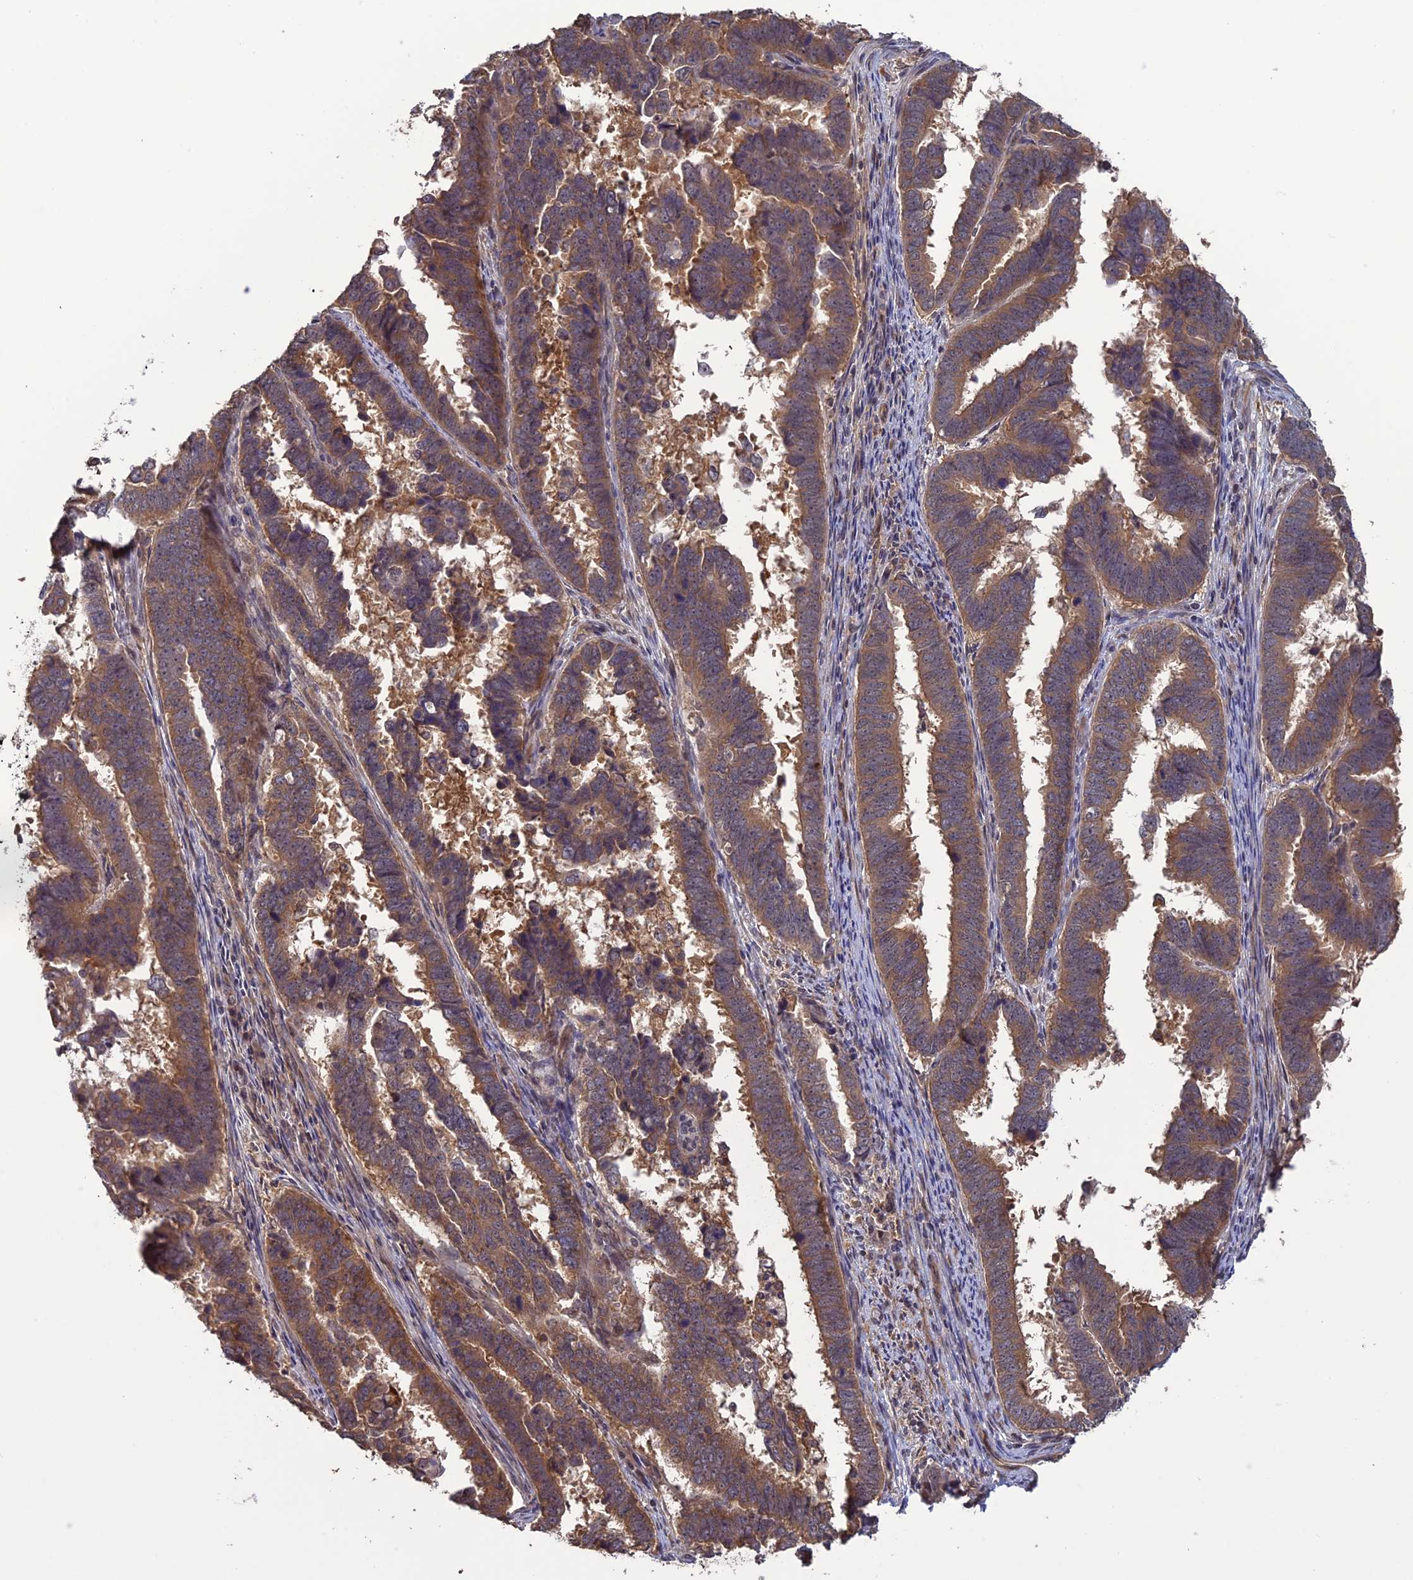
{"staining": {"intensity": "moderate", "quantity": ">75%", "location": "cytoplasmic/membranous"}, "tissue": "endometrial cancer", "cell_type": "Tumor cells", "image_type": "cancer", "snomed": [{"axis": "morphology", "description": "Adenocarcinoma, NOS"}, {"axis": "topography", "description": "Endometrium"}], "caption": "DAB (3,3'-diaminobenzidine) immunohistochemical staining of human endometrial adenocarcinoma displays moderate cytoplasmic/membranous protein positivity in about >75% of tumor cells.", "gene": "LIN37", "patient": {"sex": "female", "age": 75}}